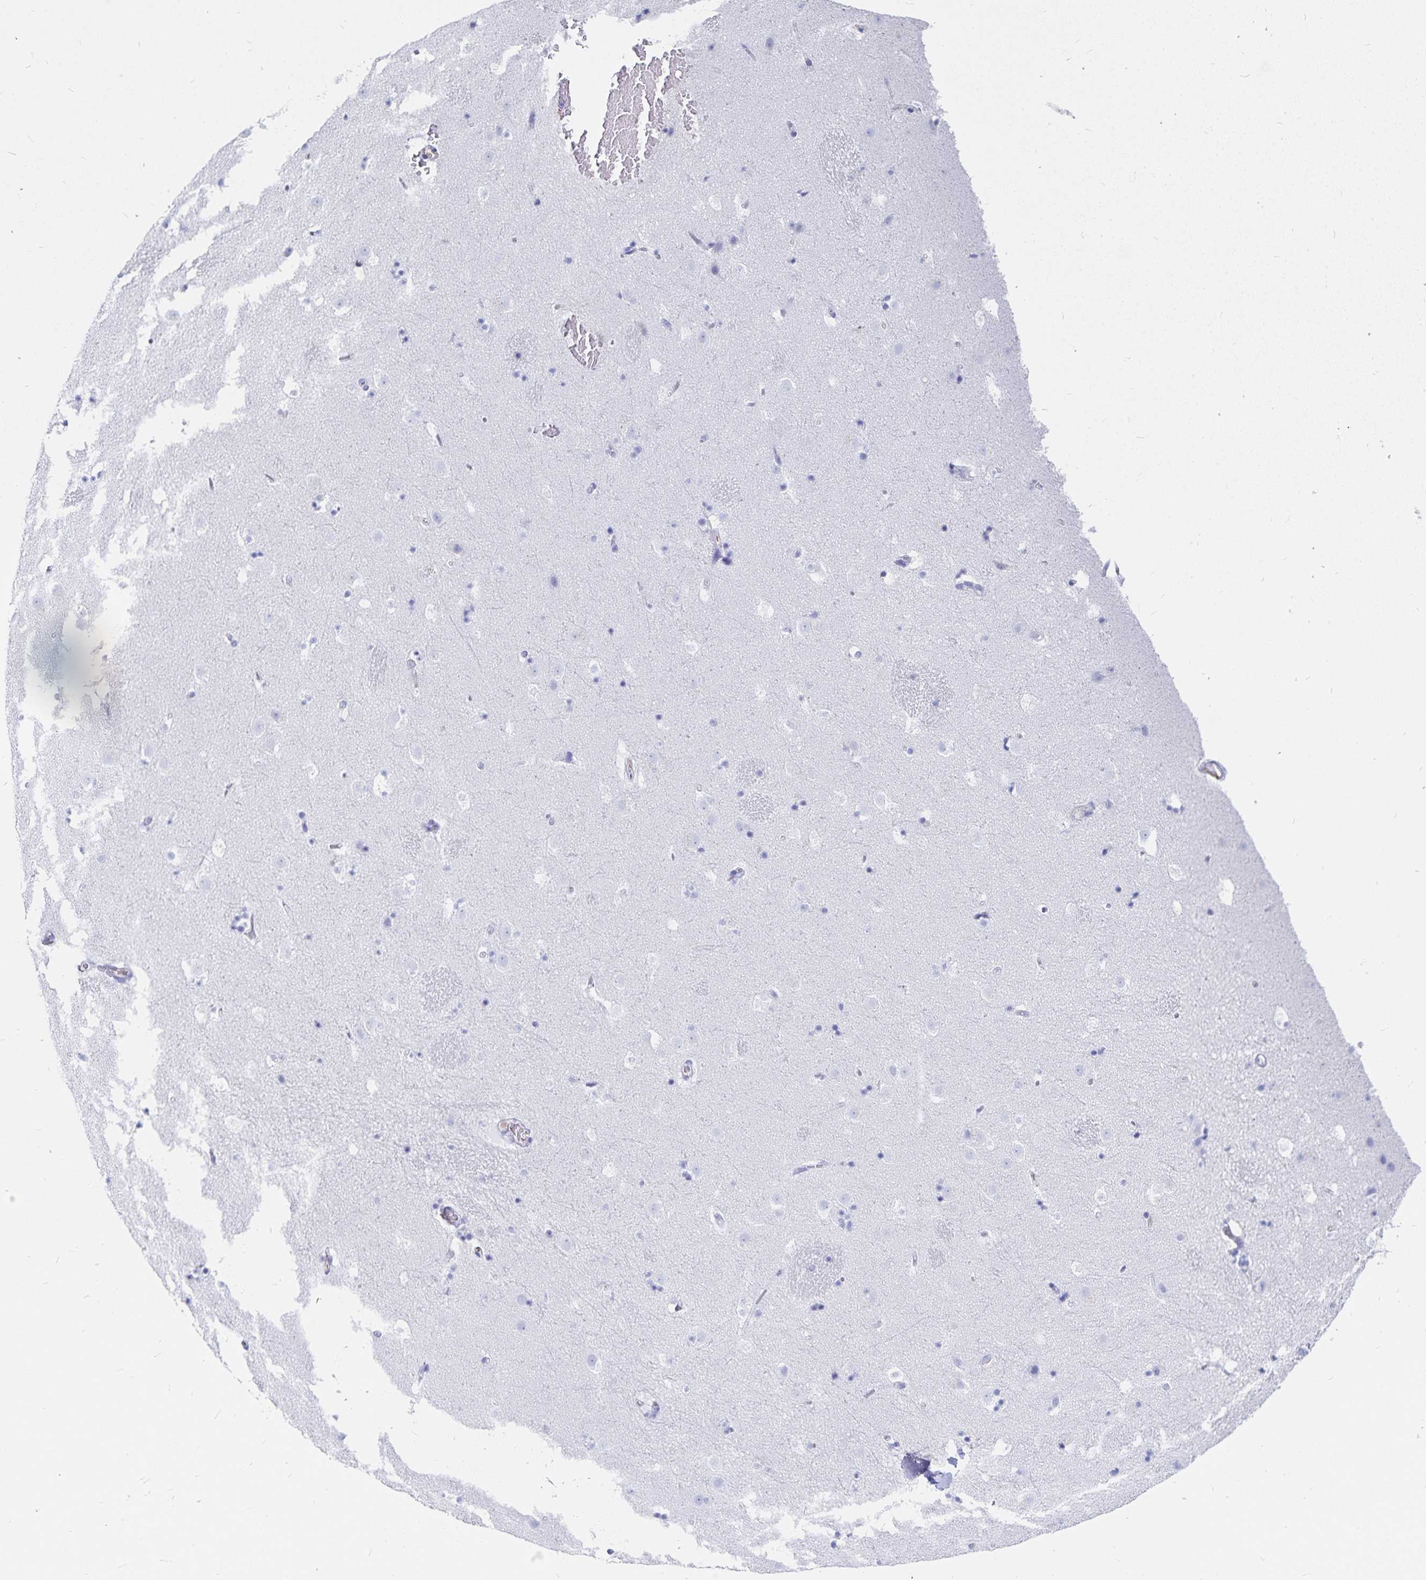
{"staining": {"intensity": "negative", "quantity": "none", "location": "none"}, "tissue": "caudate", "cell_type": "Glial cells", "image_type": "normal", "snomed": [{"axis": "morphology", "description": "Normal tissue, NOS"}, {"axis": "topography", "description": "Lateral ventricle wall"}], "caption": "Glial cells show no significant protein expression in normal caudate. Nuclei are stained in blue.", "gene": "INSL5", "patient": {"sex": "male", "age": 37}}